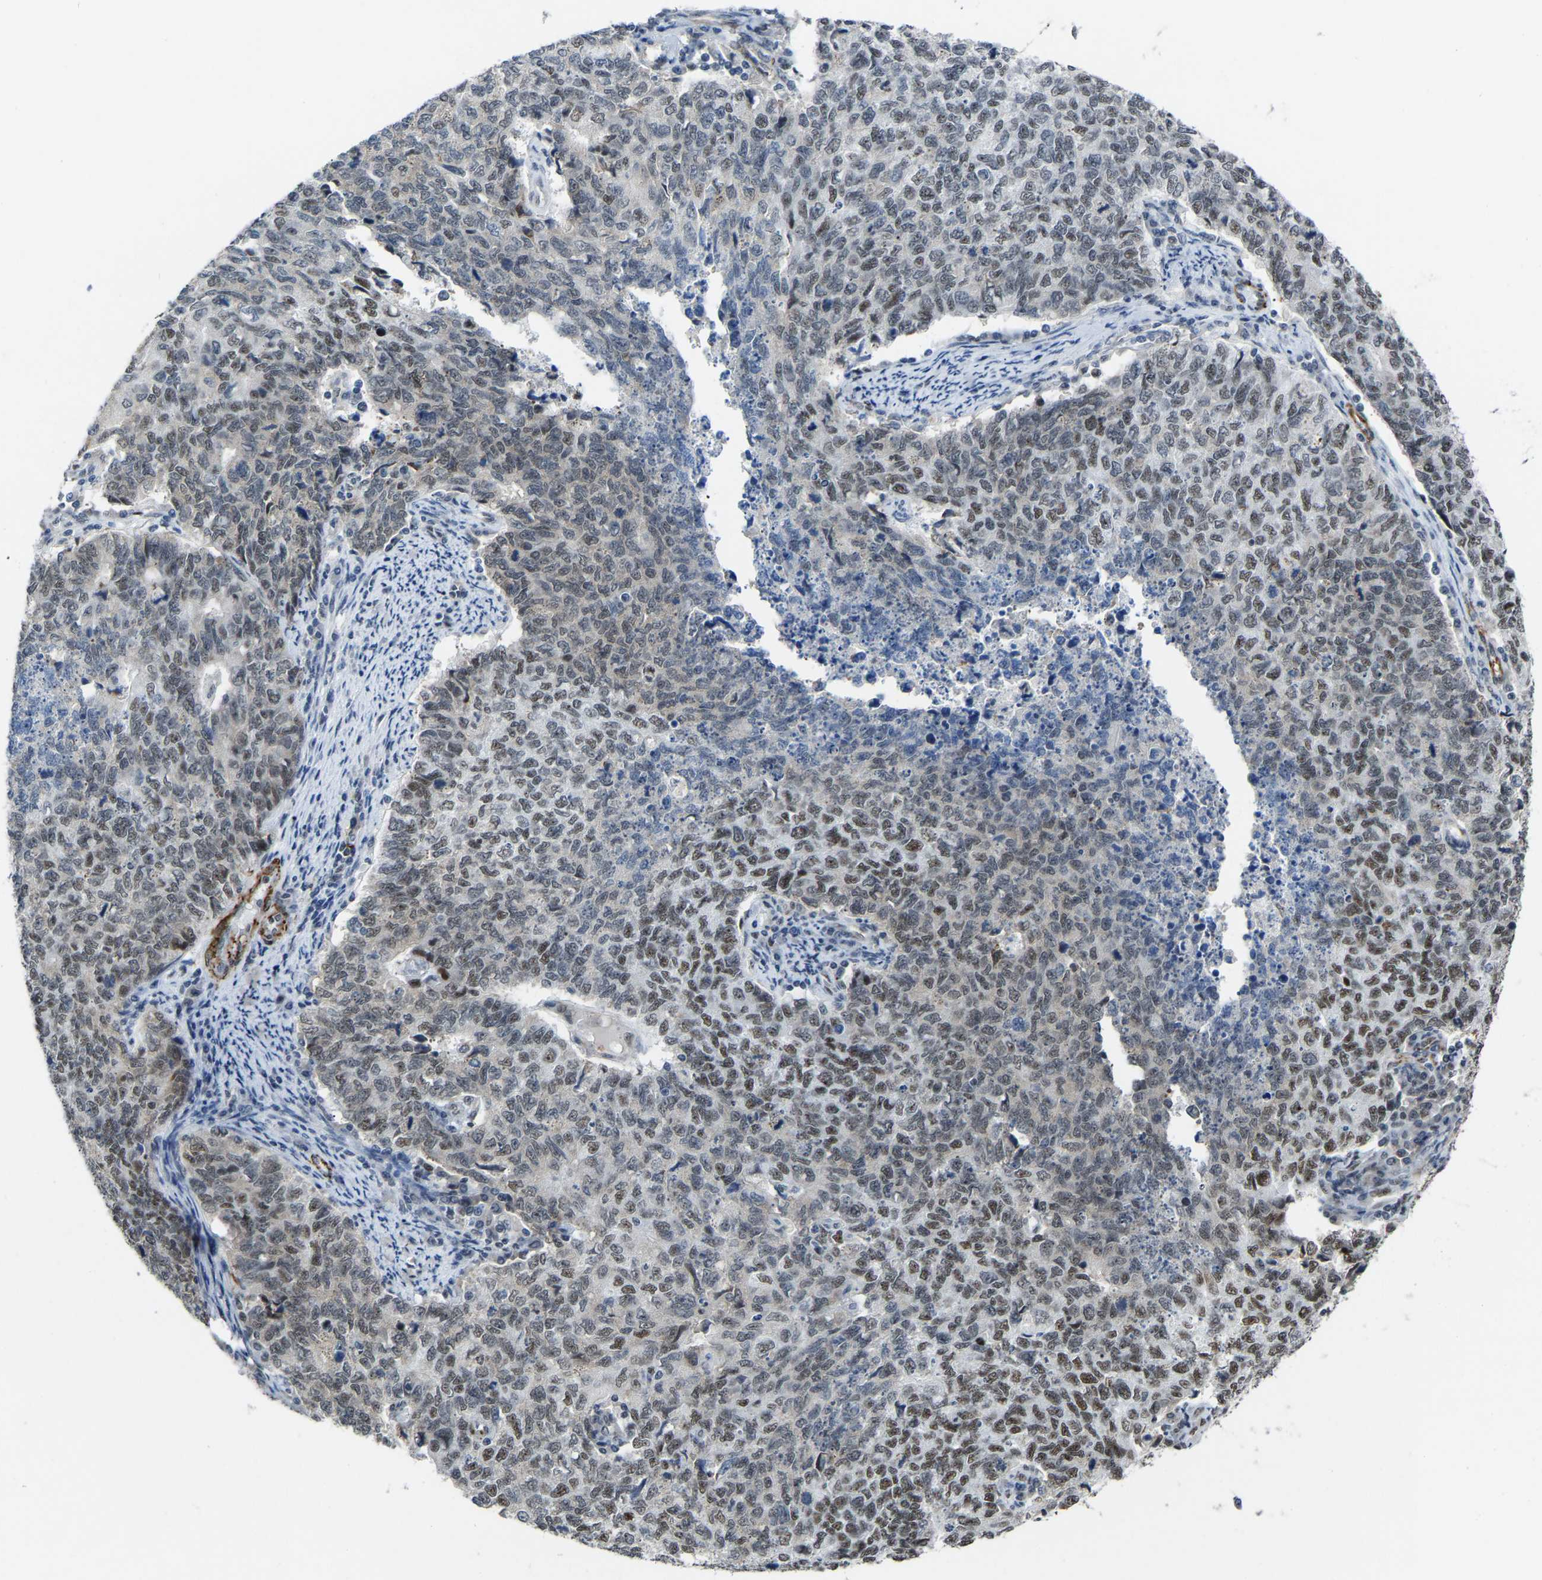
{"staining": {"intensity": "moderate", "quantity": ">75%", "location": "nuclear"}, "tissue": "cervical cancer", "cell_type": "Tumor cells", "image_type": "cancer", "snomed": [{"axis": "morphology", "description": "Squamous cell carcinoma, NOS"}, {"axis": "topography", "description": "Cervix"}], "caption": "Squamous cell carcinoma (cervical) tissue exhibits moderate nuclear positivity in approximately >75% of tumor cells", "gene": "DDX5", "patient": {"sex": "female", "age": 63}}